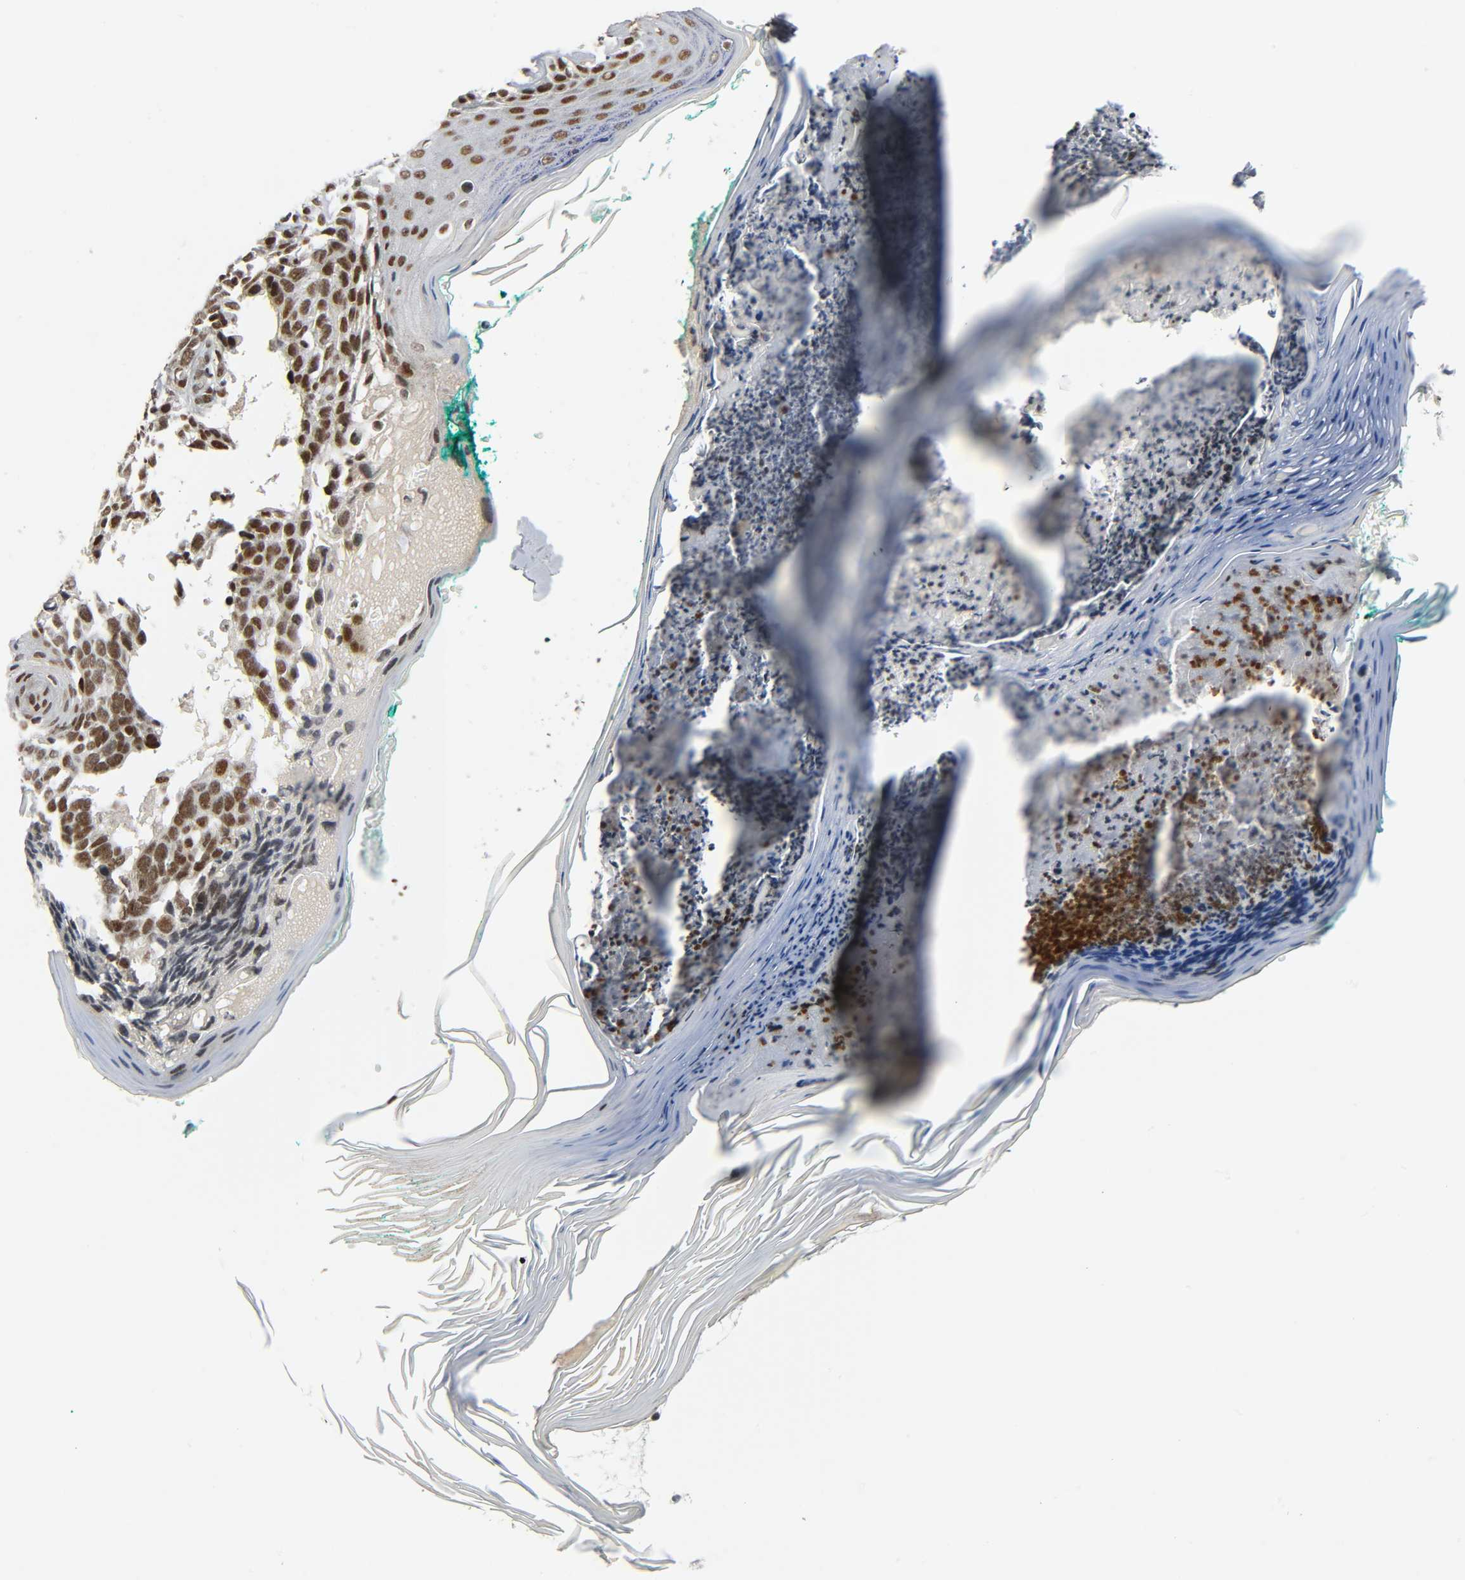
{"staining": {"intensity": "strong", "quantity": ">75%", "location": "nuclear"}, "tissue": "skin cancer", "cell_type": "Tumor cells", "image_type": "cancer", "snomed": [{"axis": "morphology", "description": "Normal tissue, NOS"}, {"axis": "morphology", "description": "Basal cell carcinoma"}, {"axis": "topography", "description": "Skin"}], "caption": "Immunohistochemistry (IHC) of human skin cancer displays high levels of strong nuclear expression in approximately >75% of tumor cells.", "gene": "CDK9", "patient": {"sex": "male", "age": 77}}